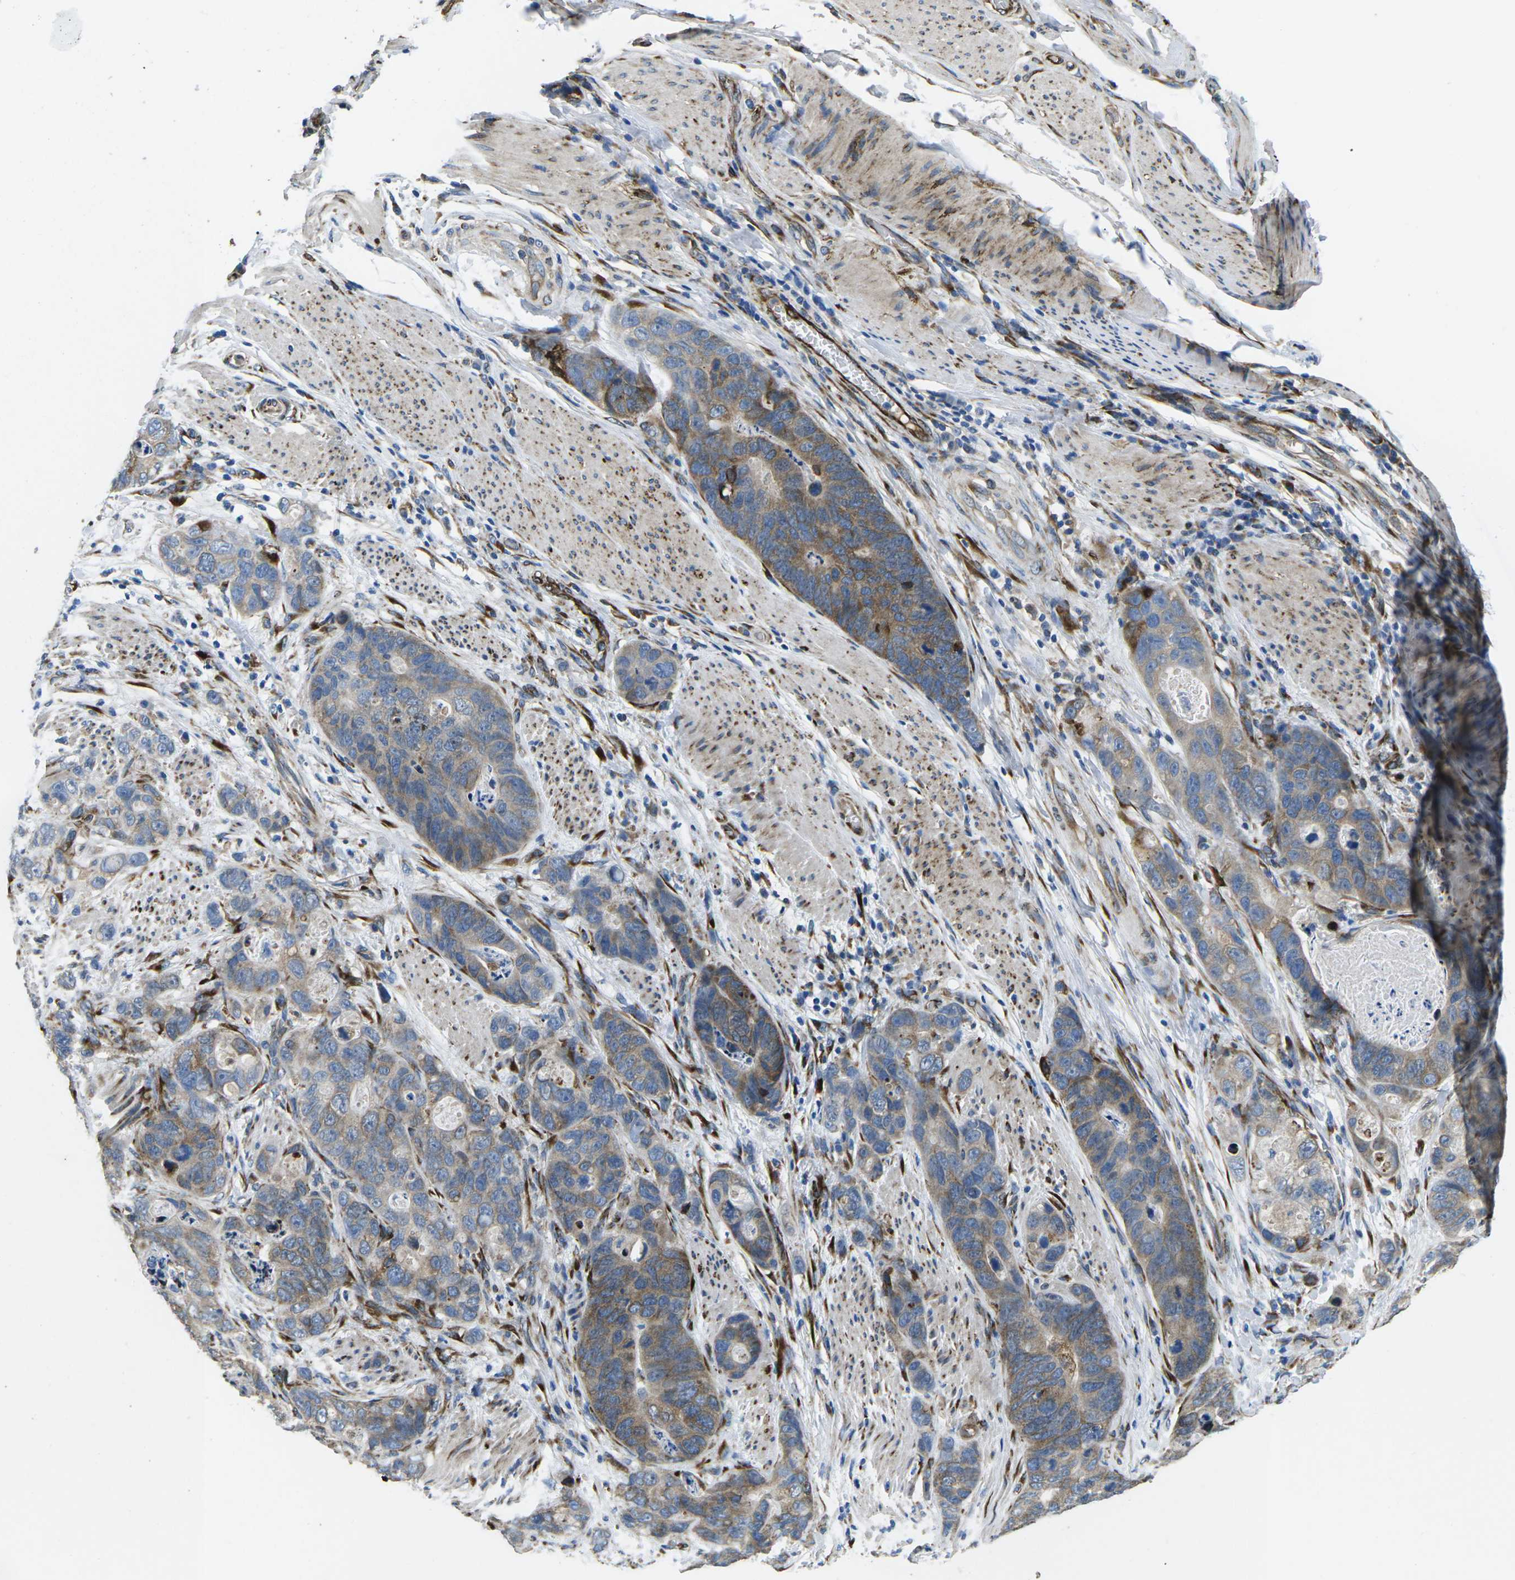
{"staining": {"intensity": "moderate", "quantity": "25%-75%", "location": "cytoplasmic/membranous"}, "tissue": "stomach cancer", "cell_type": "Tumor cells", "image_type": "cancer", "snomed": [{"axis": "morphology", "description": "Adenocarcinoma, NOS"}, {"axis": "topography", "description": "Stomach"}], "caption": "Human stomach cancer (adenocarcinoma) stained with a protein marker displays moderate staining in tumor cells.", "gene": "PDZD8", "patient": {"sex": "female", "age": 89}}